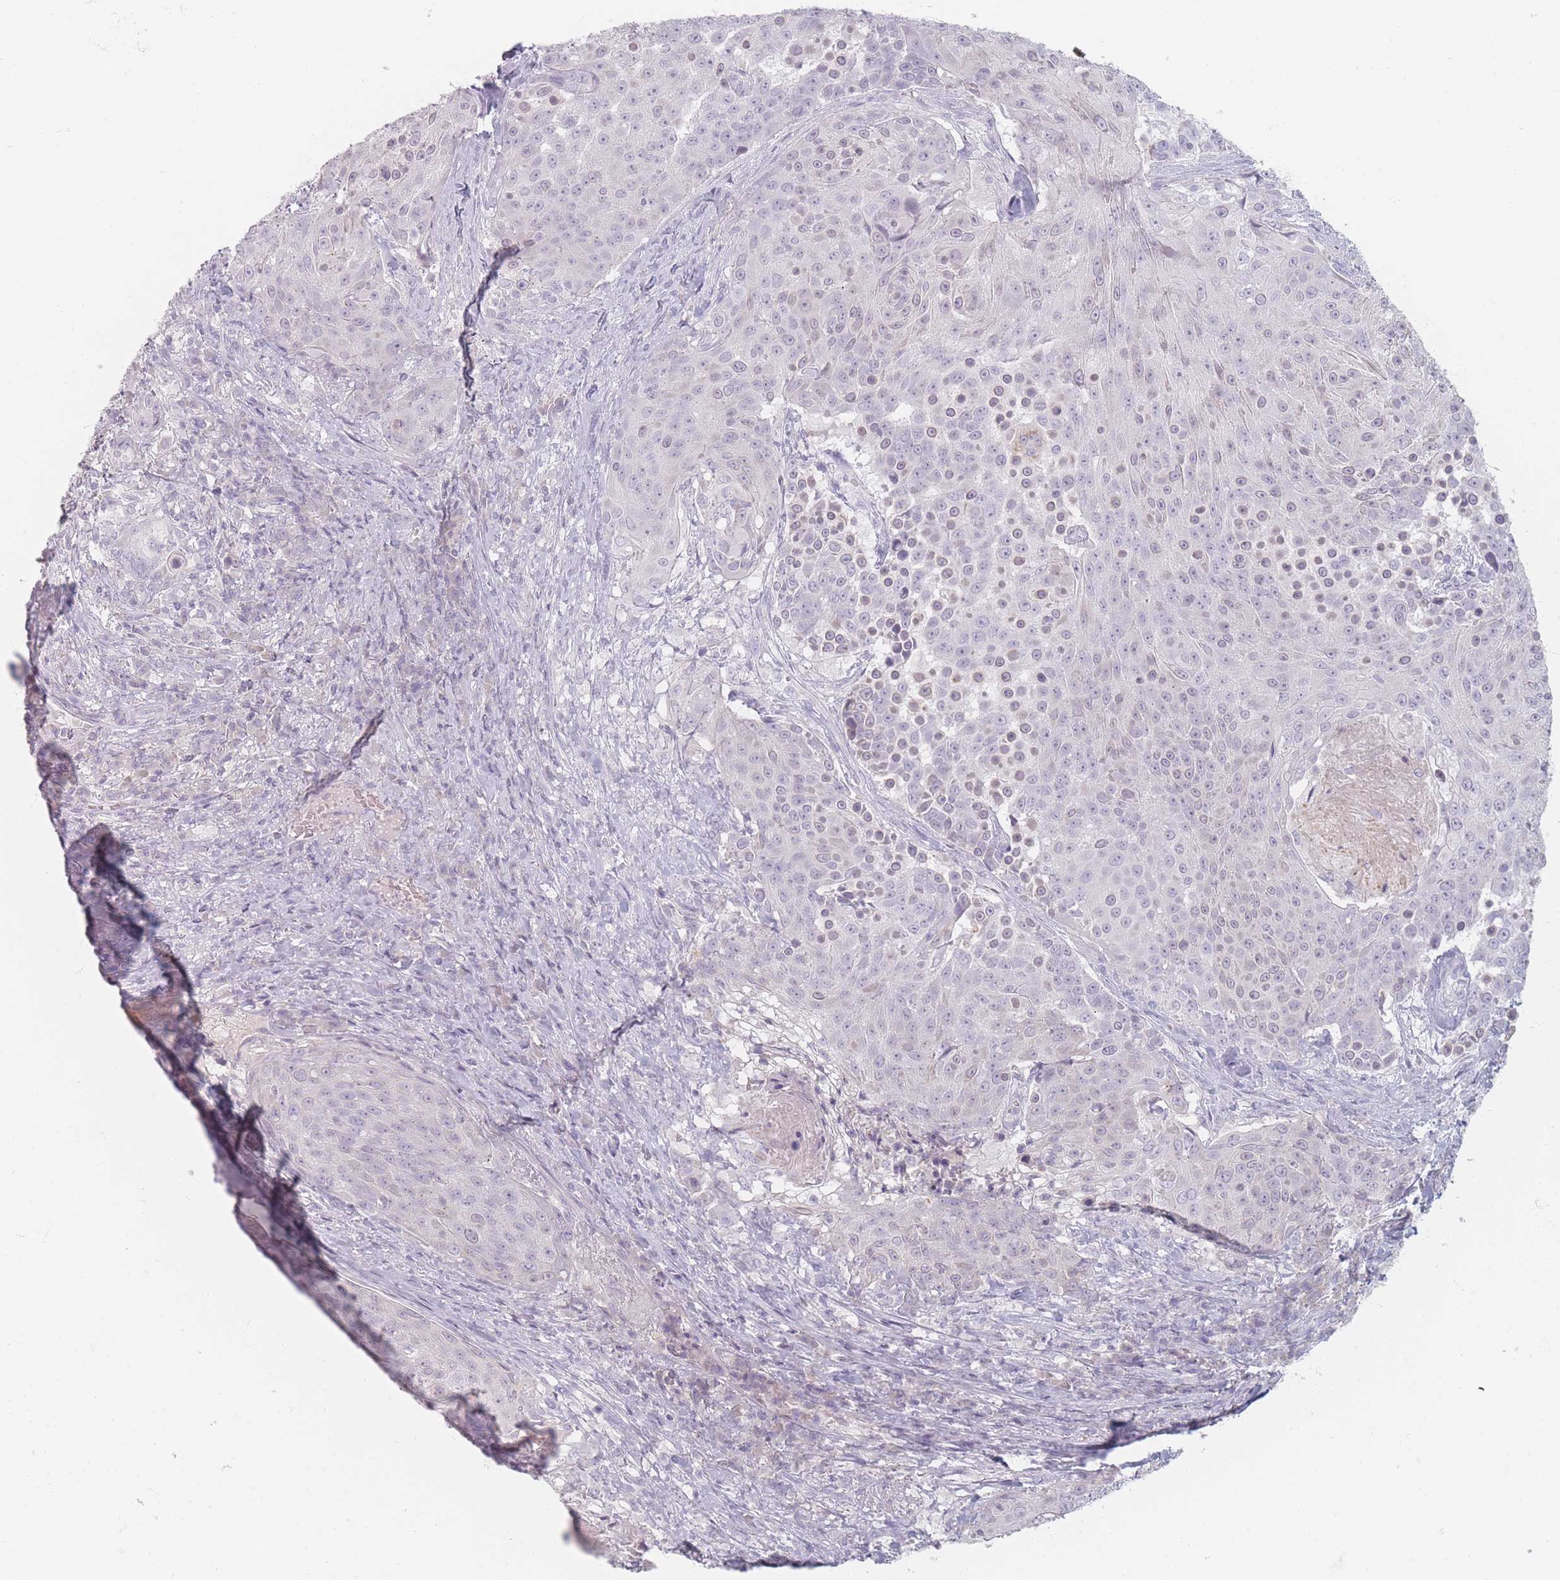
{"staining": {"intensity": "weak", "quantity": "<25%", "location": "nuclear"}, "tissue": "urothelial cancer", "cell_type": "Tumor cells", "image_type": "cancer", "snomed": [{"axis": "morphology", "description": "Urothelial carcinoma, High grade"}, {"axis": "topography", "description": "Urinary bladder"}], "caption": "A high-resolution photomicrograph shows IHC staining of urothelial carcinoma (high-grade), which shows no significant positivity in tumor cells.", "gene": "HELZ2", "patient": {"sex": "female", "age": 63}}